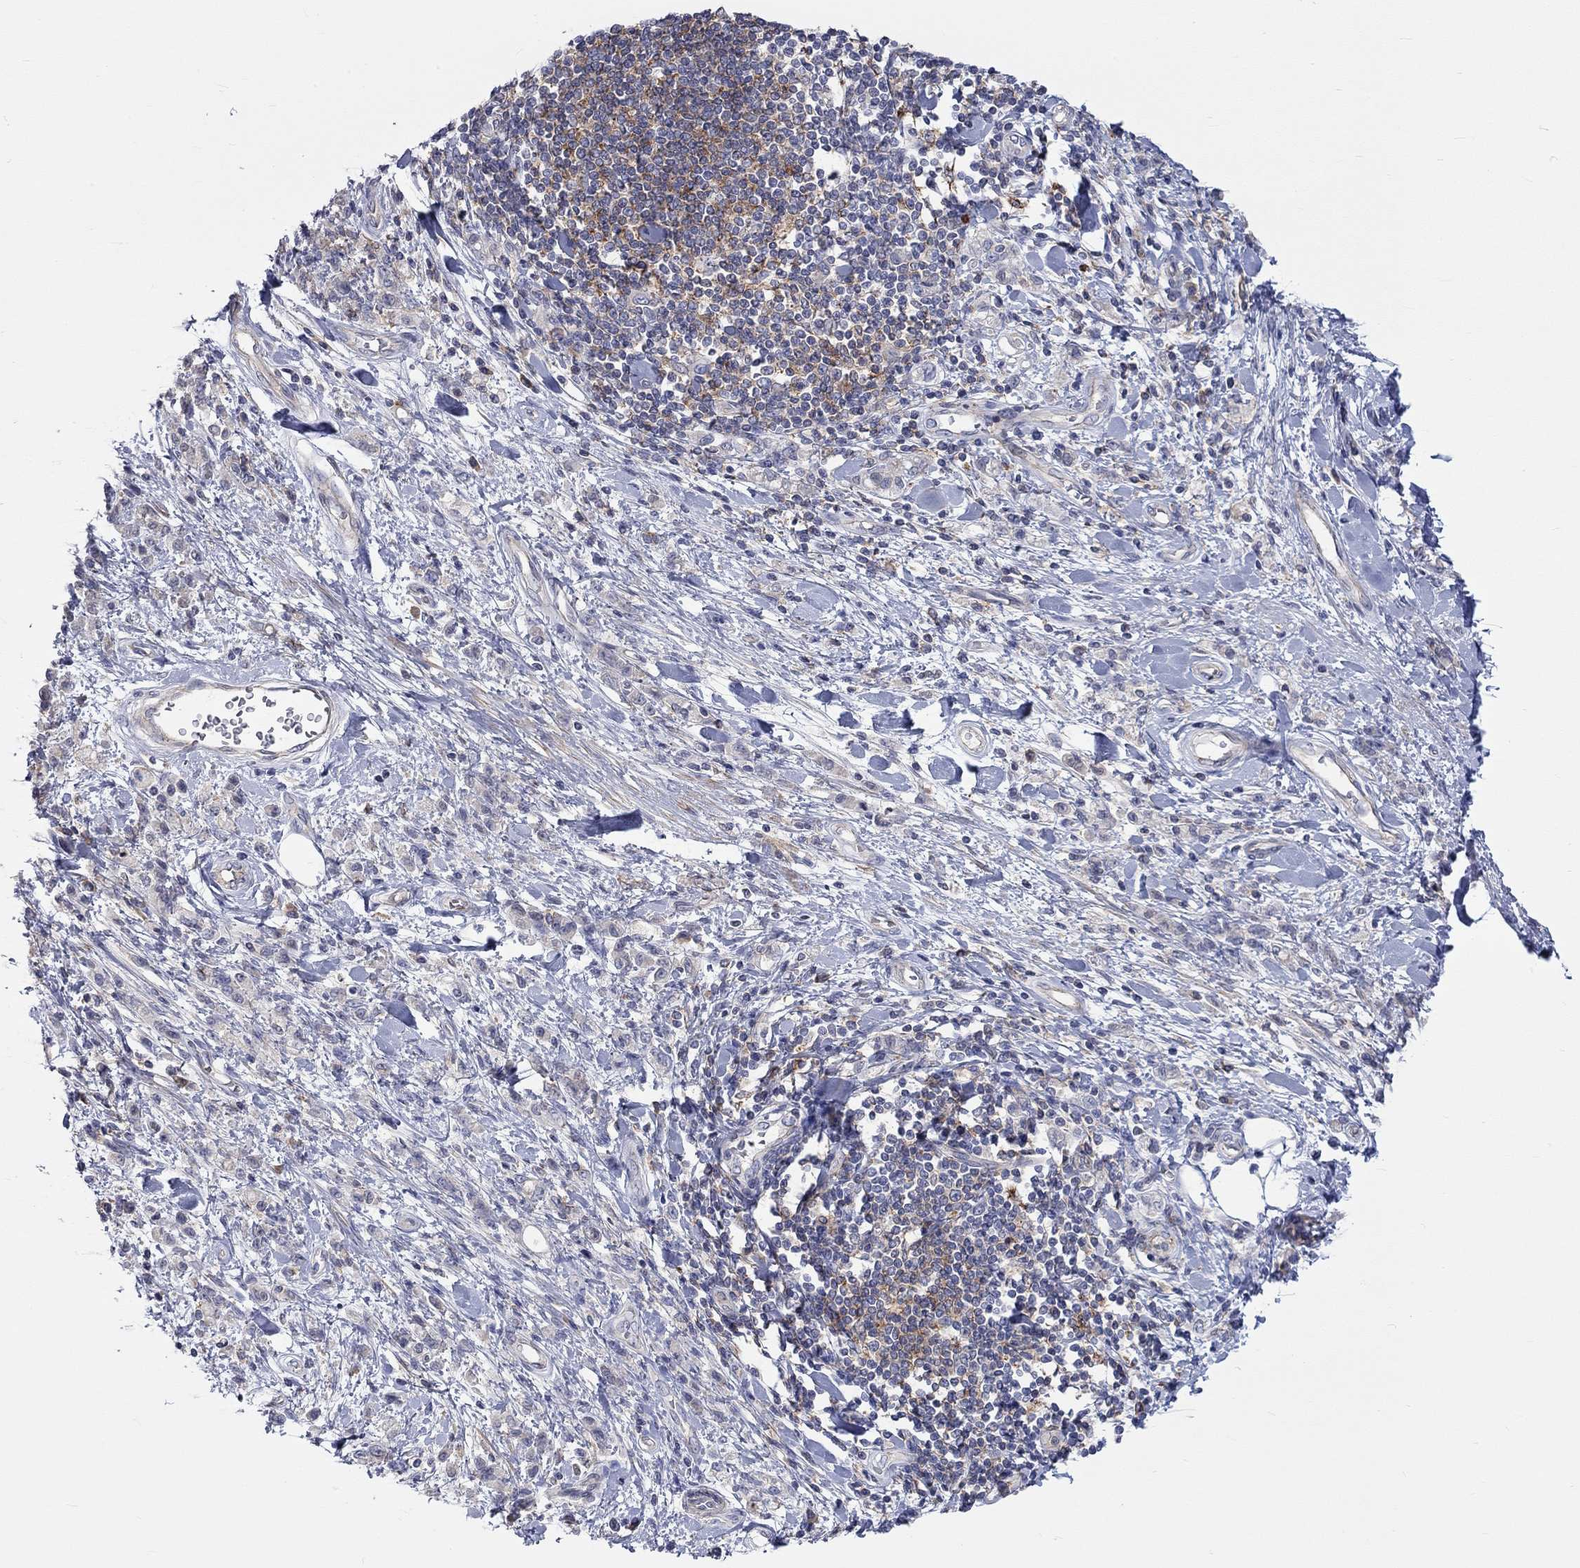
{"staining": {"intensity": "weak", "quantity": "<25%", "location": "cytoplasmic/membranous"}, "tissue": "stomach cancer", "cell_type": "Tumor cells", "image_type": "cancer", "snomed": [{"axis": "morphology", "description": "Adenocarcinoma, NOS"}, {"axis": "topography", "description": "Stomach"}], "caption": "Human stomach cancer stained for a protein using immunohistochemistry exhibits no staining in tumor cells.", "gene": "PCDHGA10", "patient": {"sex": "male", "age": 77}}